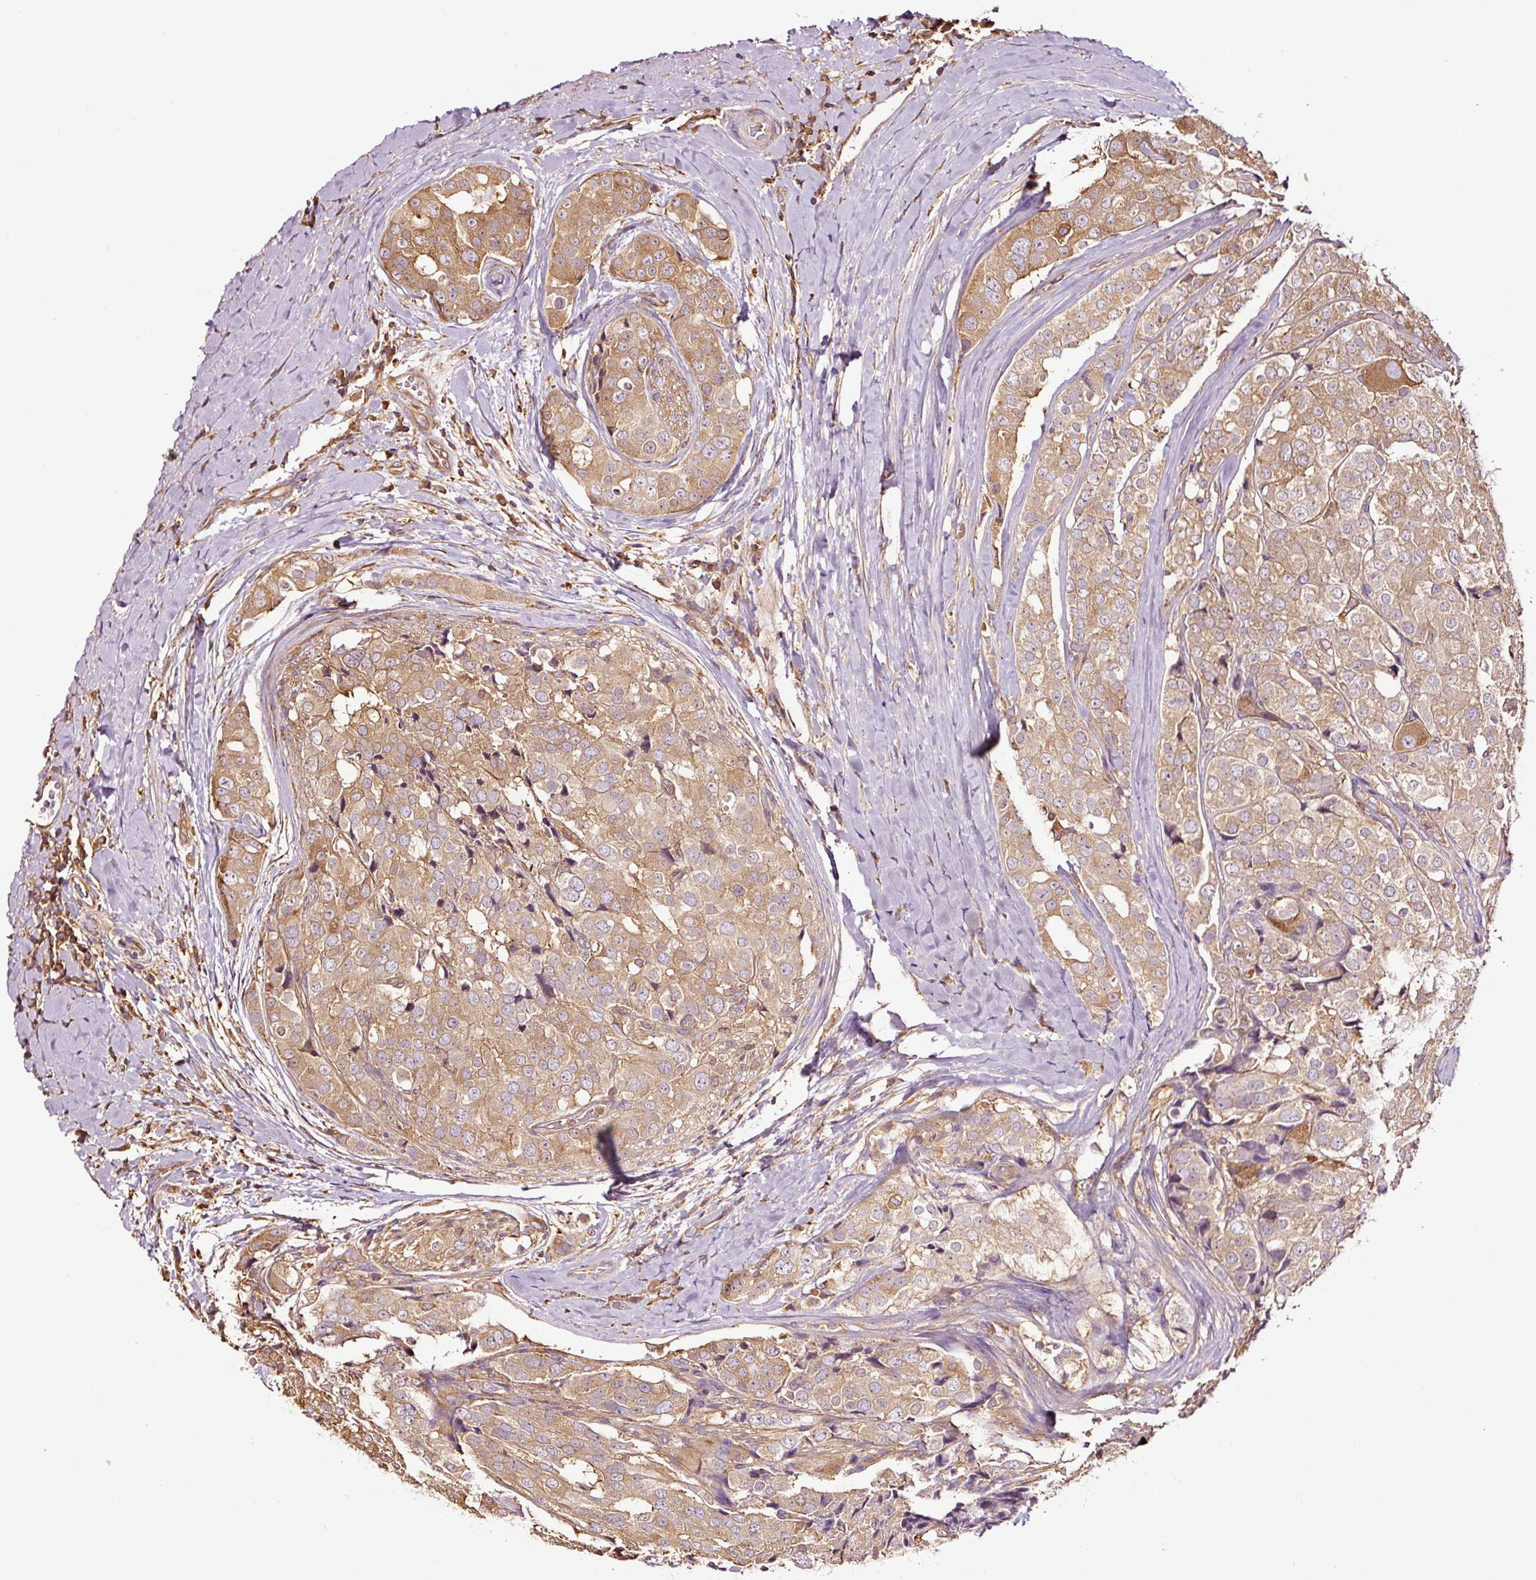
{"staining": {"intensity": "moderate", "quantity": ">75%", "location": "cytoplasmic/membranous"}, "tissue": "prostate cancer", "cell_type": "Tumor cells", "image_type": "cancer", "snomed": [{"axis": "morphology", "description": "Adenocarcinoma, High grade"}, {"axis": "topography", "description": "Prostate"}], "caption": "Adenocarcinoma (high-grade) (prostate) was stained to show a protein in brown. There is medium levels of moderate cytoplasmic/membranous positivity in approximately >75% of tumor cells. (DAB (3,3'-diaminobenzidine) IHC with brightfield microscopy, high magnification).", "gene": "METAP1", "patient": {"sex": "male", "age": 49}}